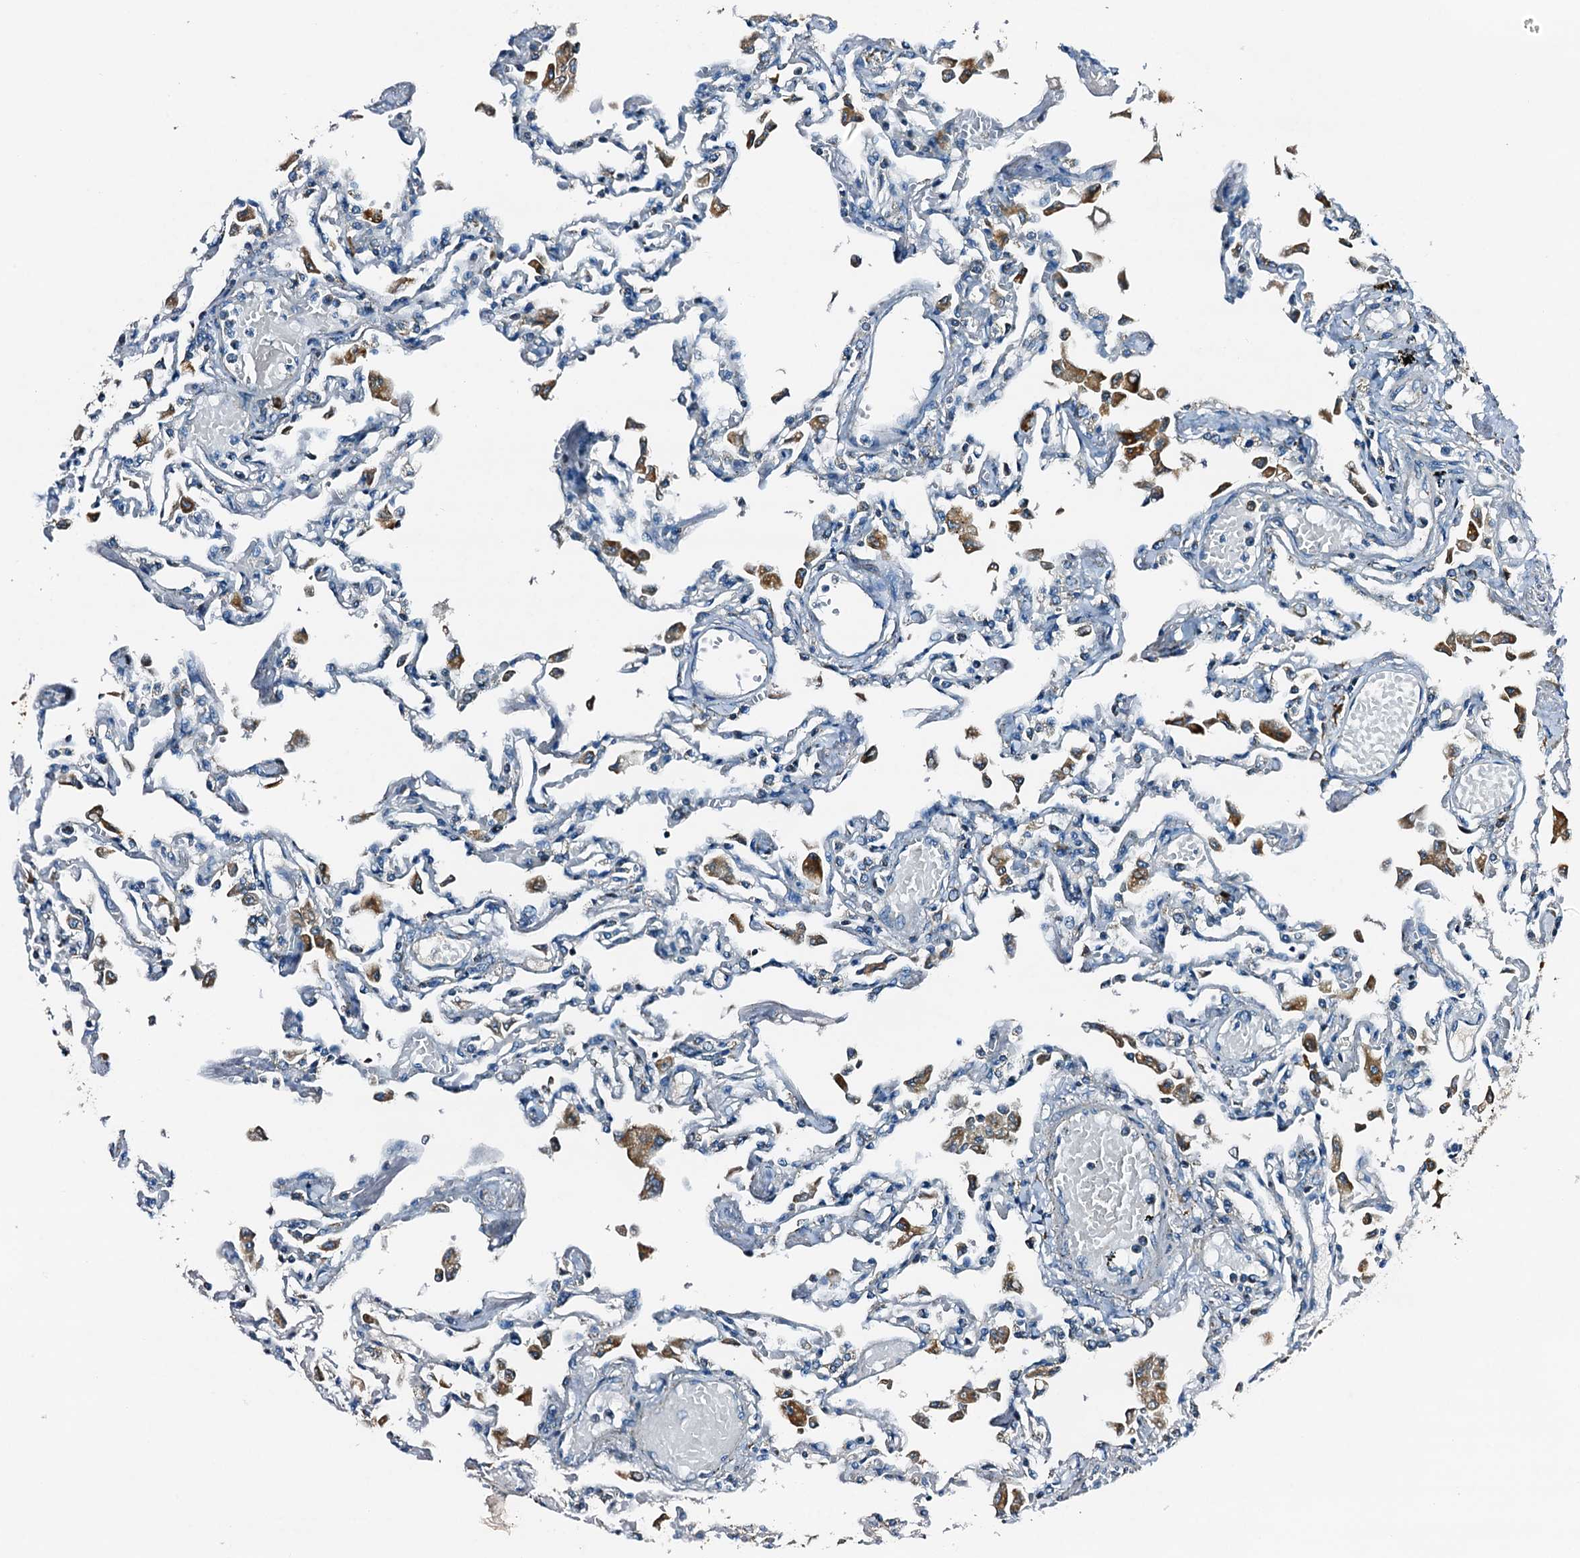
{"staining": {"intensity": "negative", "quantity": "none", "location": "none"}, "tissue": "lung", "cell_type": "Alveolar cells", "image_type": "normal", "snomed": [{"axis": "morphology", "description": "Normal tissue, NOS"}, {"axis": "topography", "description": "Bronchus"}, {"axis": "topography", "description": "Lung"}], "caption": "DAB (3,3'-diaminobenzidine) immunohistochemical staining of normal human lung exhibits no significant expression in alveolar cells.", "gene": "POC1A", "patient": {"sex": "female", "age": 49}}